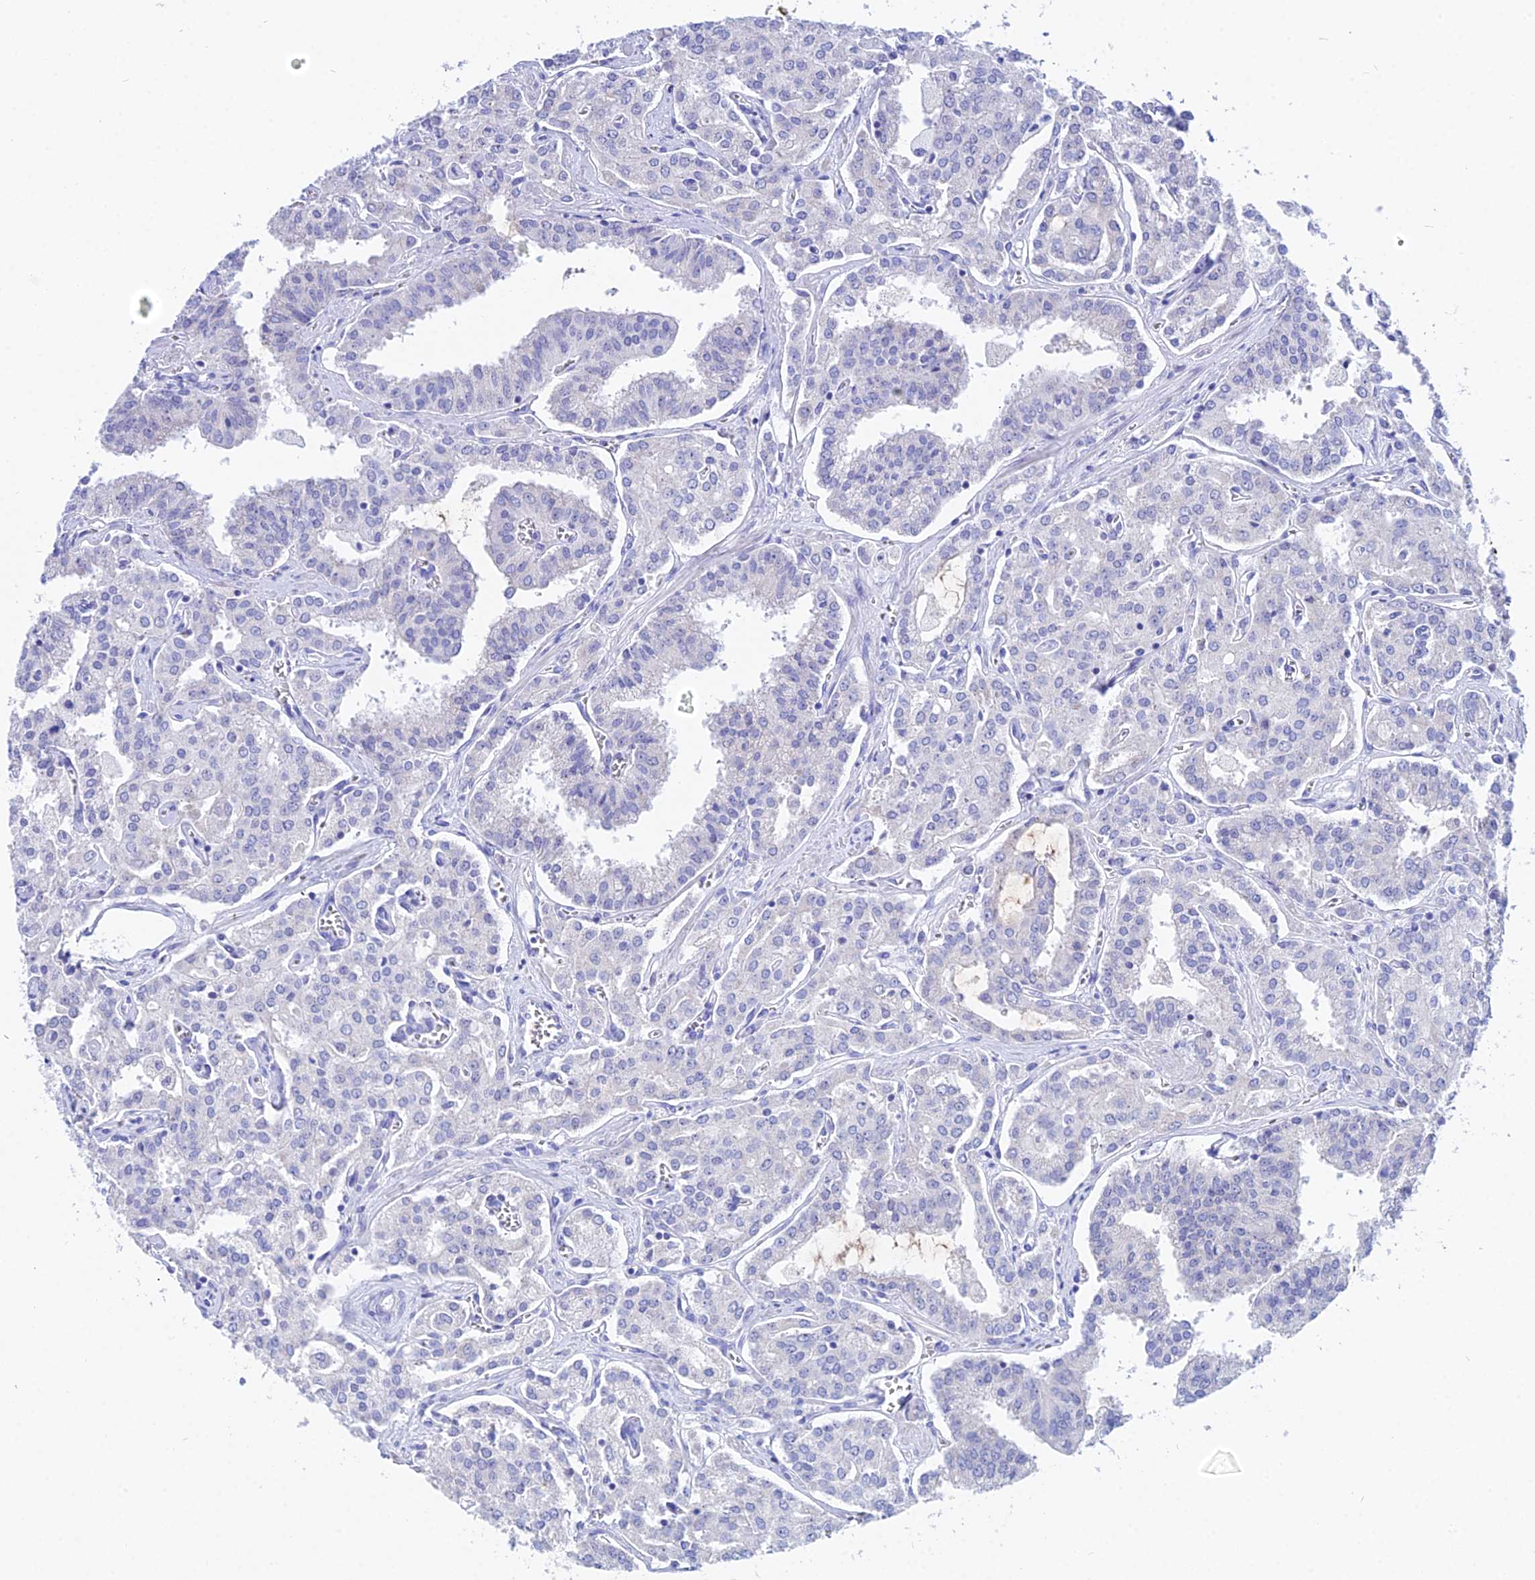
{"staining": {"intensity": "negative", "quantity": "none", "location": "none"}, "tissue": "prostate cancer", "cell_type": "Tumor cells", "image_type": "cancer", "snomed": [{"axis": "morphology", "description": "Adenocarcinoma, High grade"}, {"axis": "topography", "description": "Prostate"}], "caption": "Immunohistochemistry histopathology image of neoplastic tissue: human prostate adenocarcinoma (high-grade) stained with DAB shows no significant protein staining in tumor cells.", "gene": "CEP41", "patient": {"sex": "male", "age": 71}}